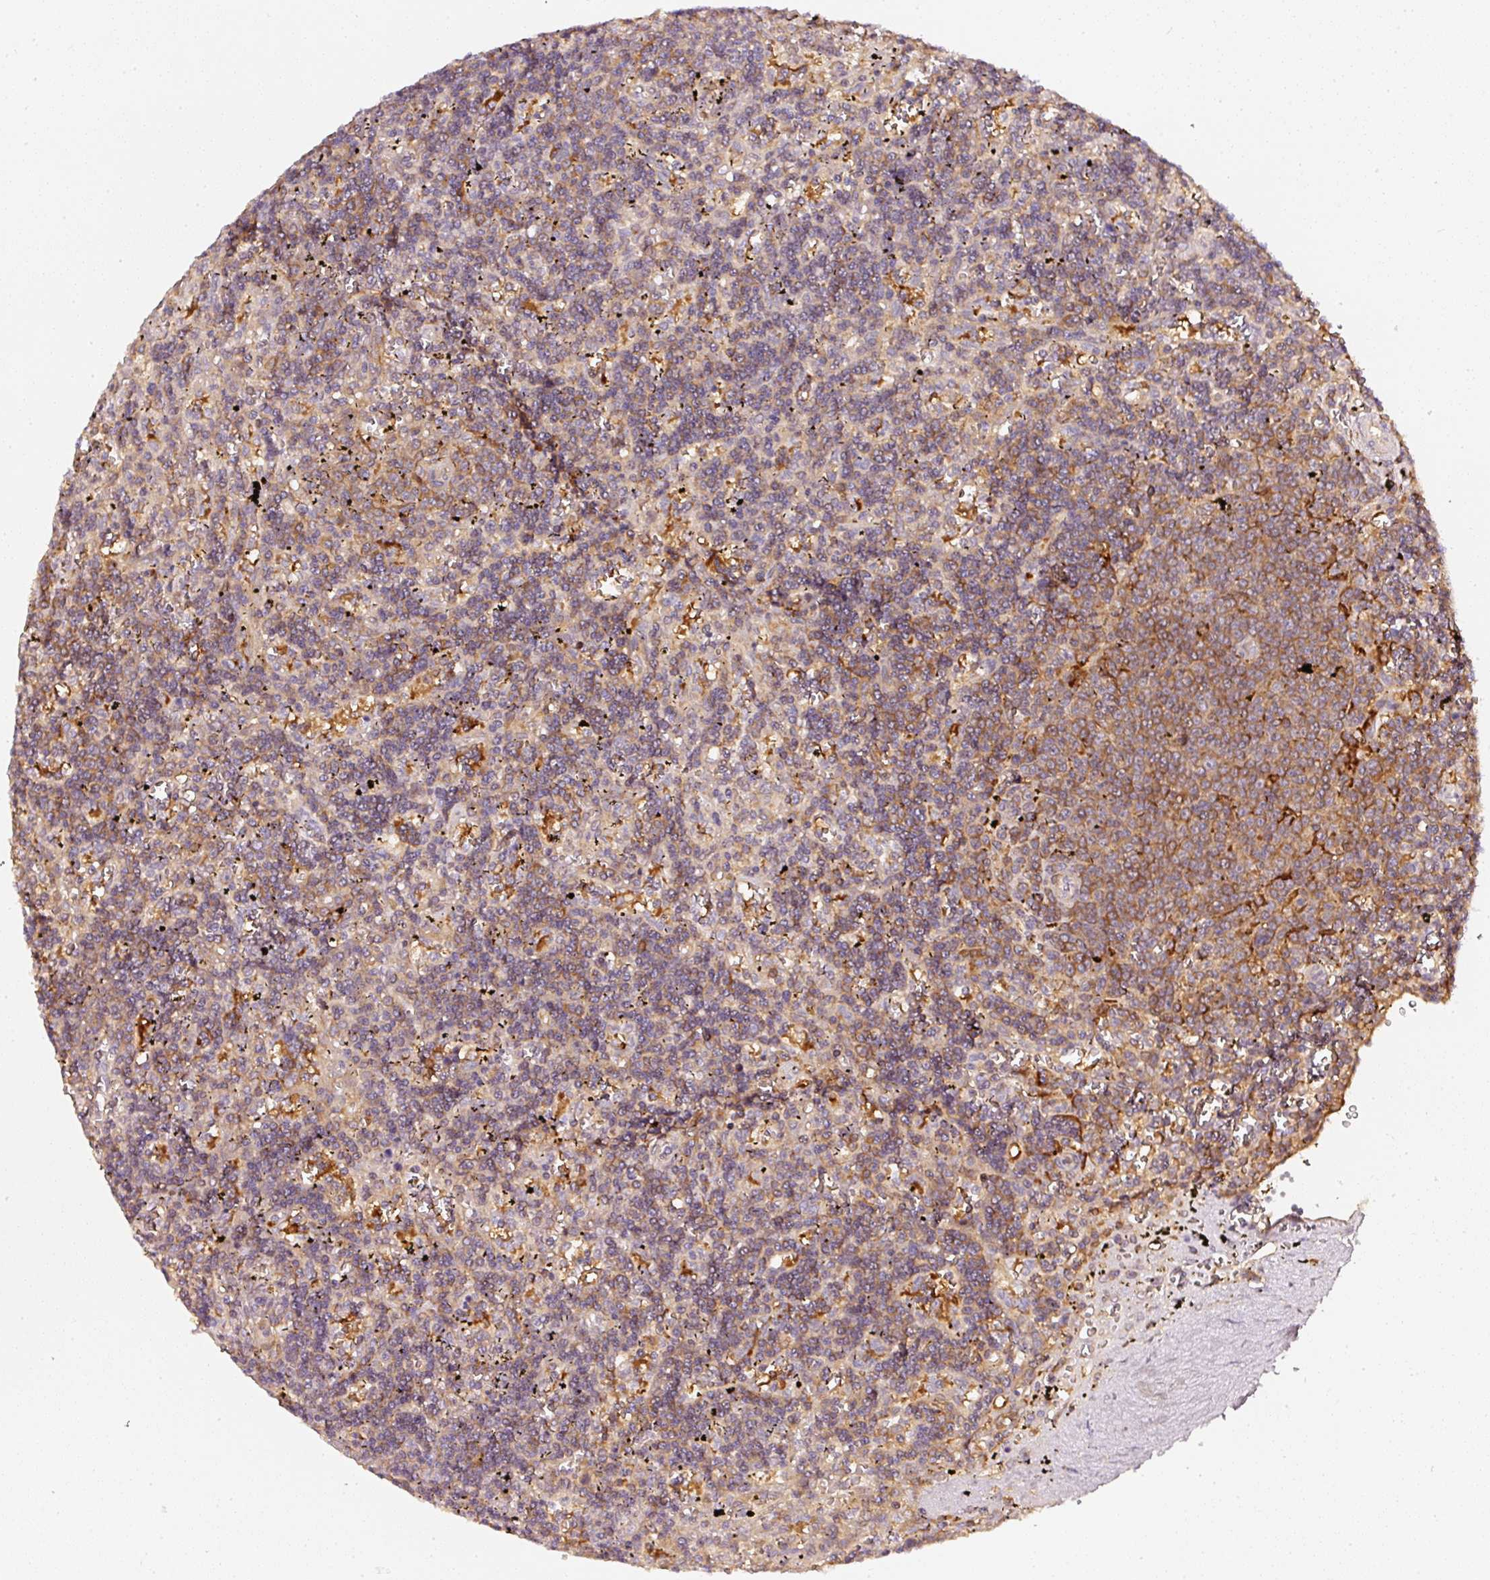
{"staining": {"intensity": "moderate", "quantity": ">75%", "location": "cytoplasmic/membranous"}, "tissue": "lymphoma", "cell_type": "Tumor cells", "image_type": "cancer", "snomed": [{"axis": "morphology", "description": "Malignant lymphoma, non-Hodgkin's type, Low grade"}, {"axis": "topography", "description": "Spleen"}], "caption": "Malignant lymphoma, non-Hodgkin's type (low-grade) stained with DAB immunohistochemistry (IHC) reveals medium levels of moderate cytoplasmic/membranous expression in about >75% of tumor cells.", "gene": "ASMTL", "patient": {"sex": "male", "age": 60}}